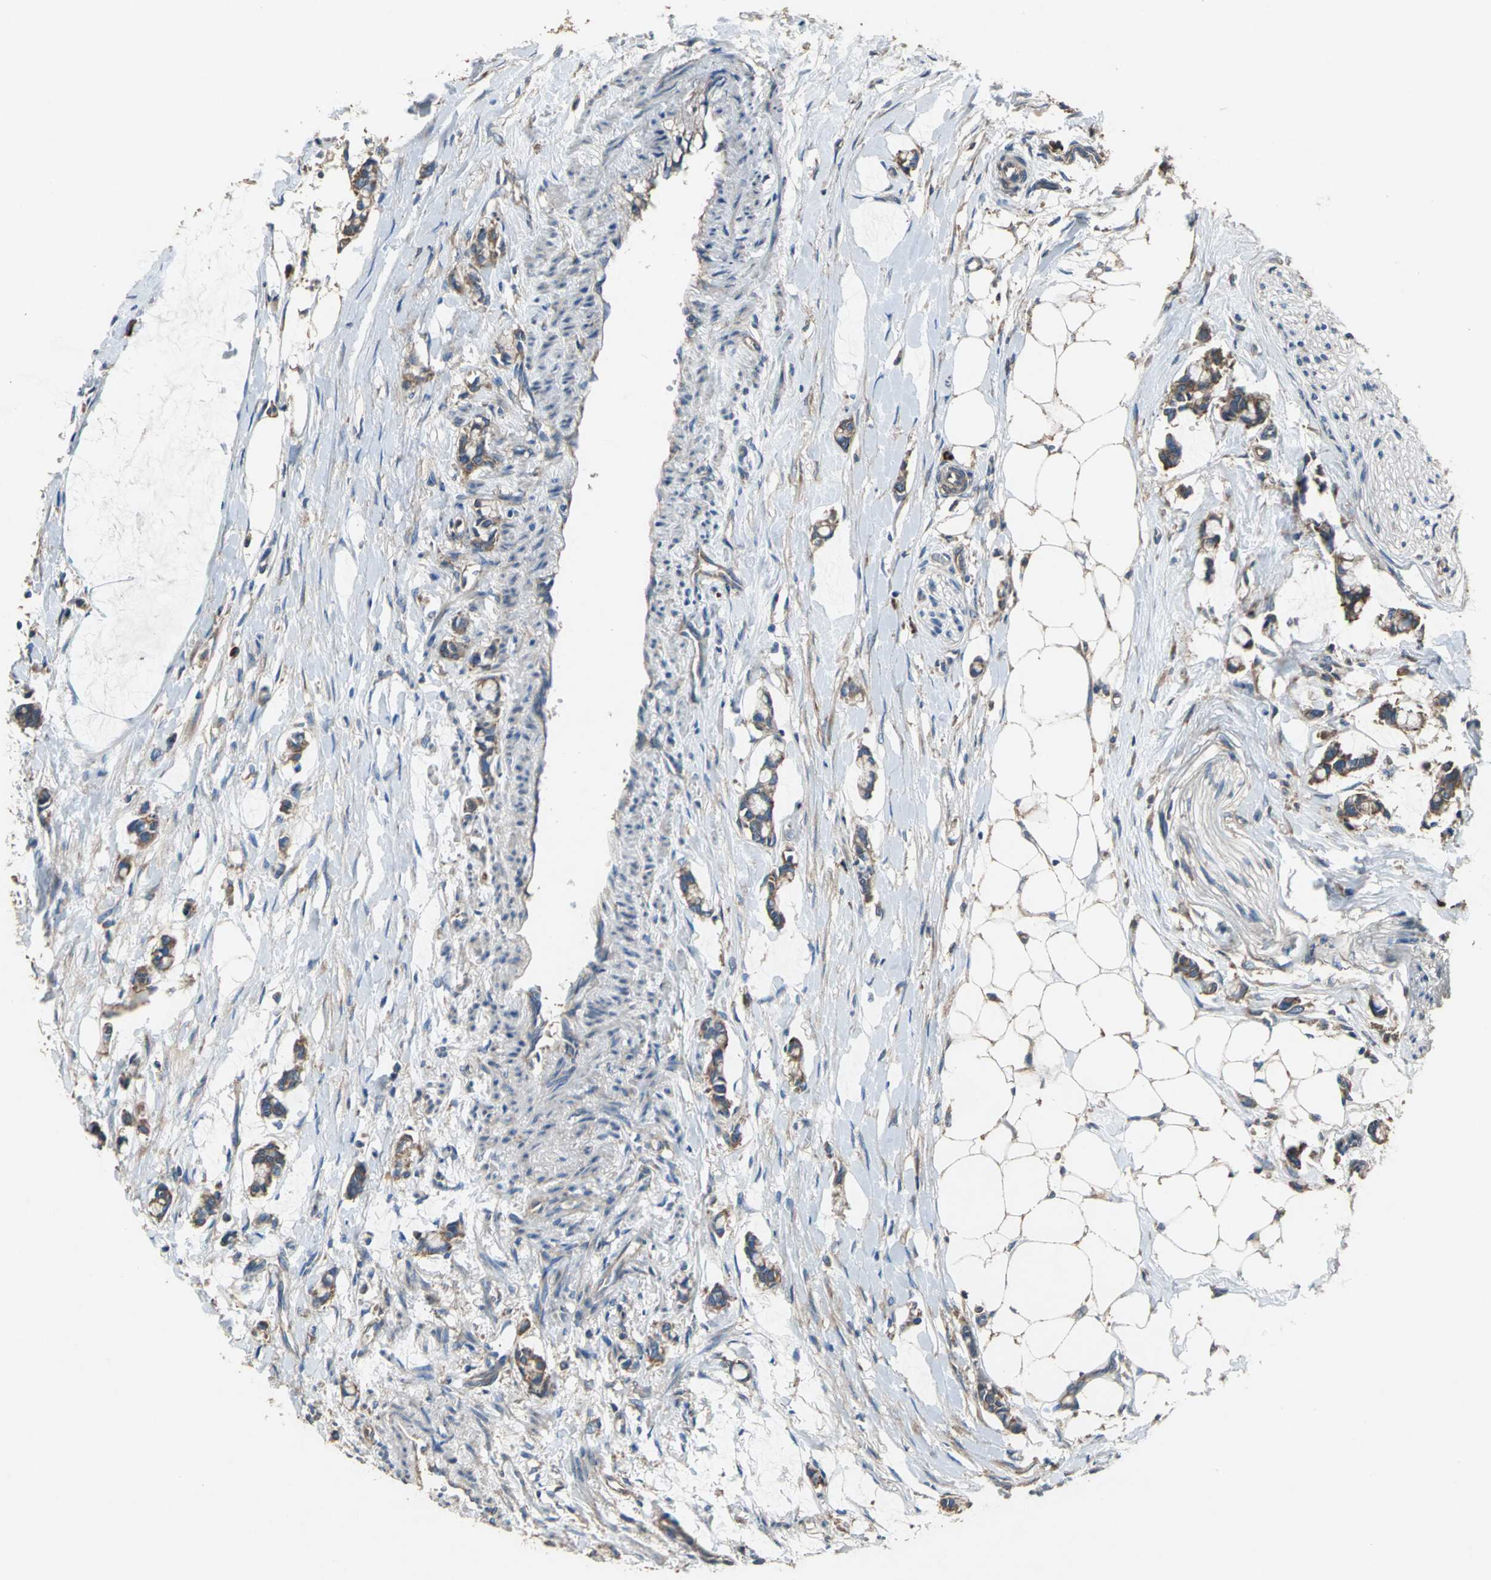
{"staining": {"intensity": "moderate", "quantity": ">75%", "location": "cytoplasmic/membranous"}, "tissue": "colorectal cancer", "cell_type": "Tumor cells", "image_type": "cancer", "snomed": [{"axis": "morphology", "description": "Normal tissue, NOS"}, {"axis": "morphology", "description": "Adenocarcinoma, NOS"}, {"axis": "topography", "description": "Colon"}, {"axis": "topography", "description": "Peripheral nerve tissue"}], "caption": "Brown immunohistochemical staining in colorectal cancer (adenocarcinoma) shows moderate cytoplasmic/membranous expression in about >75% of tumor cells.", "gene": "HEPH", "patient": {"sex": "male", "age": 14}}